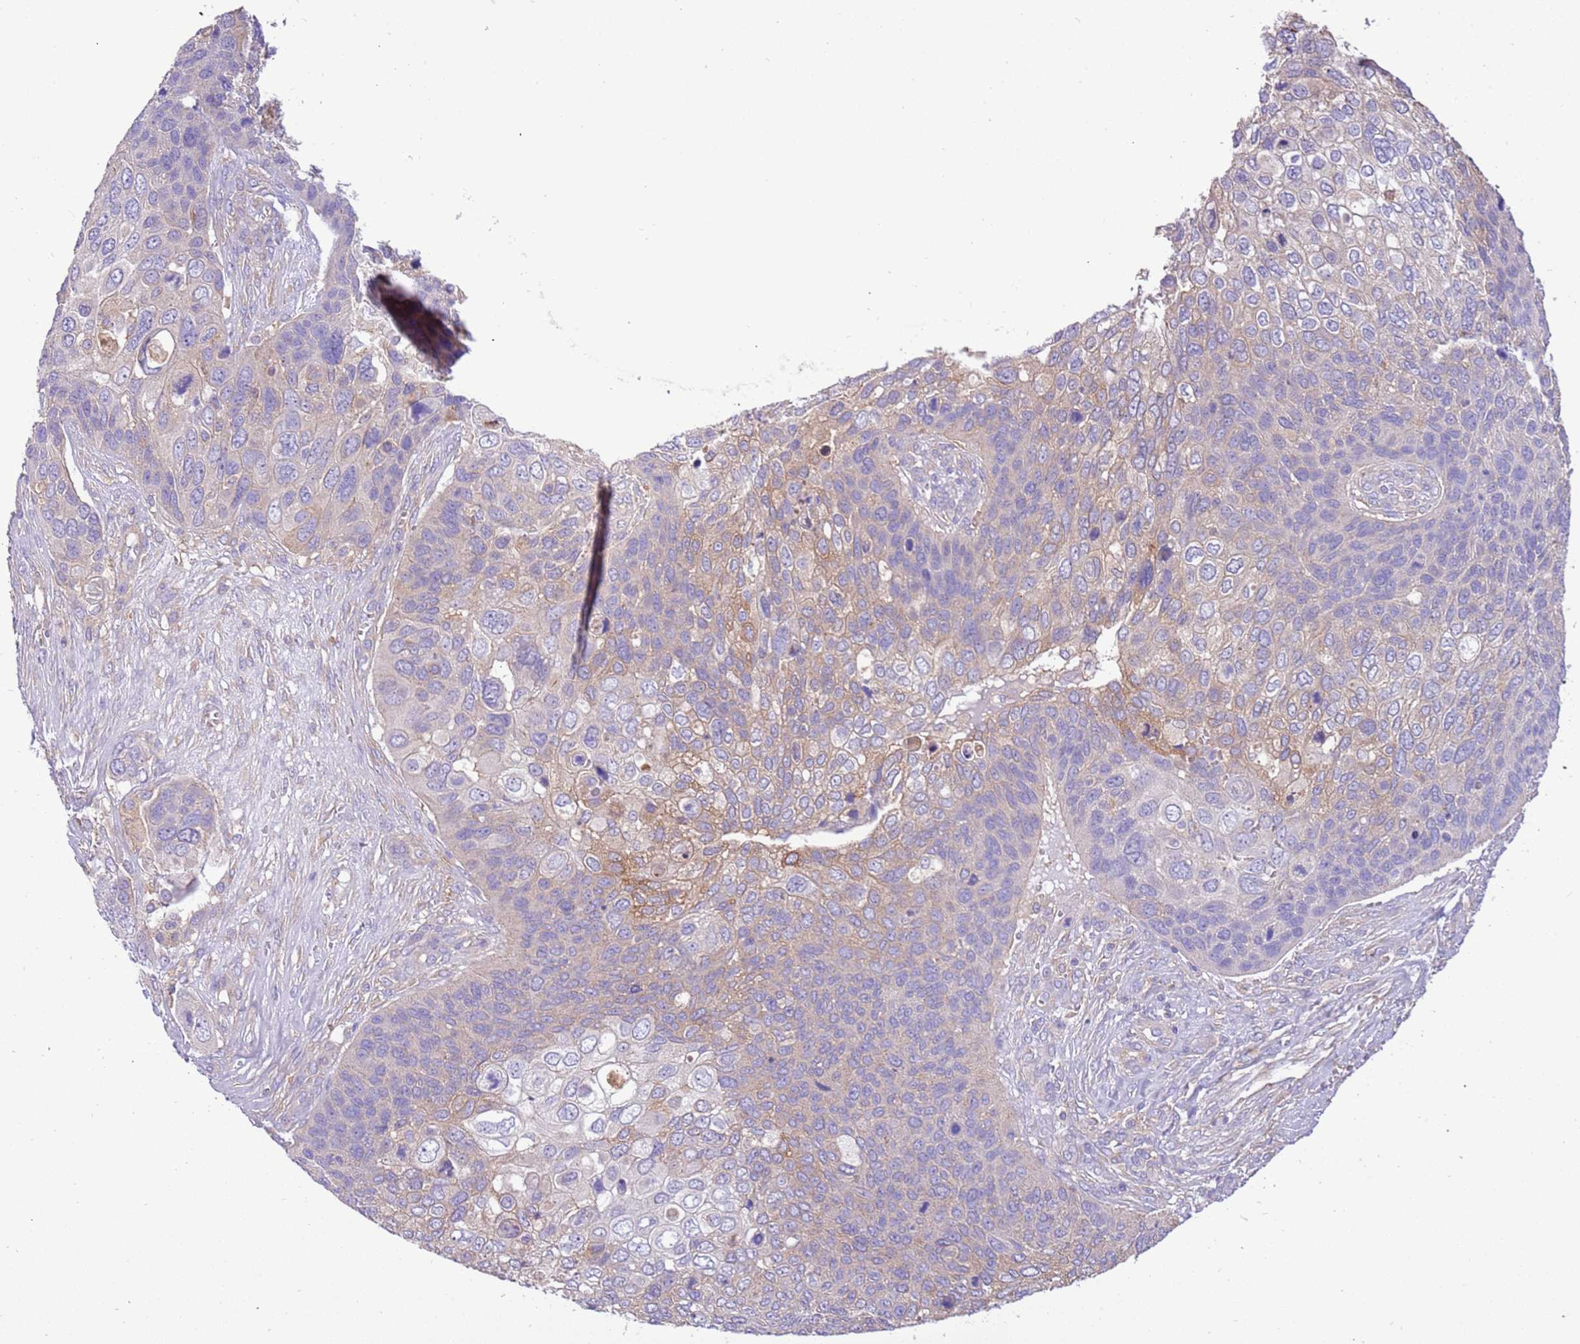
{"staining": {"intensity": "moderate", "quantity": "<25%", "location": "cytoplasmic/membranous"}, "tissue": "skin cancer", "cell_type": "Tumor cells", "image_type": "cancer", "snomed": [{"axis": "morphology", "description": "Basal cell carcinoma"}, {"axis": "topography", "description": "Skin"}], "caption": "DAB (3,3'-diaminobenzidine) immunohistochemical staining of skin basal cell carcinoma shows moderate cytoplasmic/membranous protein positivity in approximately <25% of tumor cells.", "gene": "NAALADL1", "patient": {"sex": "female", "age": 74}}